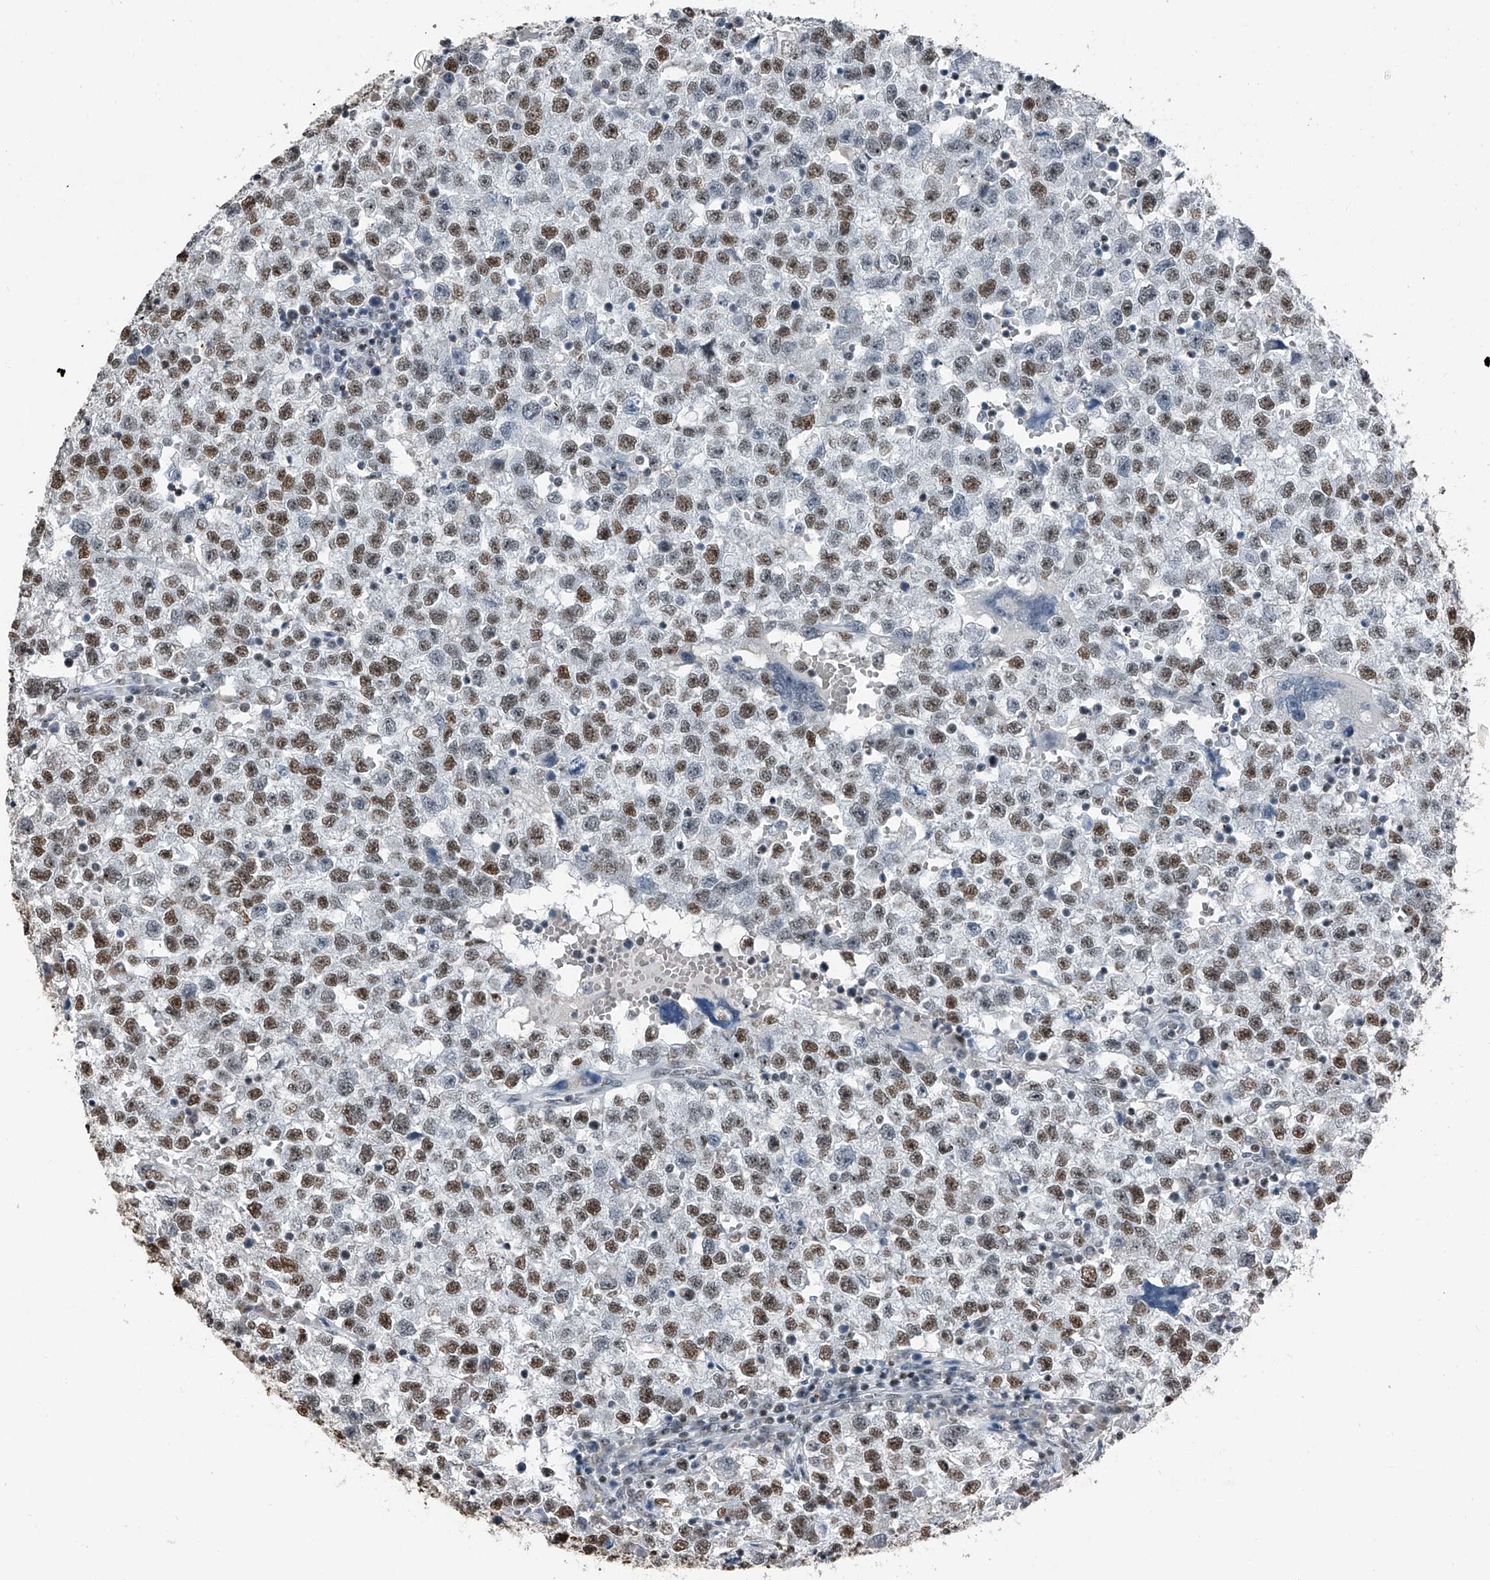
{"staining": {"intensity": "moderate", "quantity": ">75%", "location": "nuclear"}, "tissue": "testis cancer", "cell_type": "Tumor cells", "image_type": "cancer", "snomed": [{"axis": "morphology", "description": "Seminoma, NOS"}, {"axis": "topography", "description": "Testis"}], "caption": "This image demonstrates testis cancer stained with immunohistochemistry (IHC) to label a protein in brown. The nuclear of tumor cells show moderate positivity for the protein. Nuclei are counter-stained blue.", "gene": "TCOF1", "patient": {"sex": "male", "age": 22}}